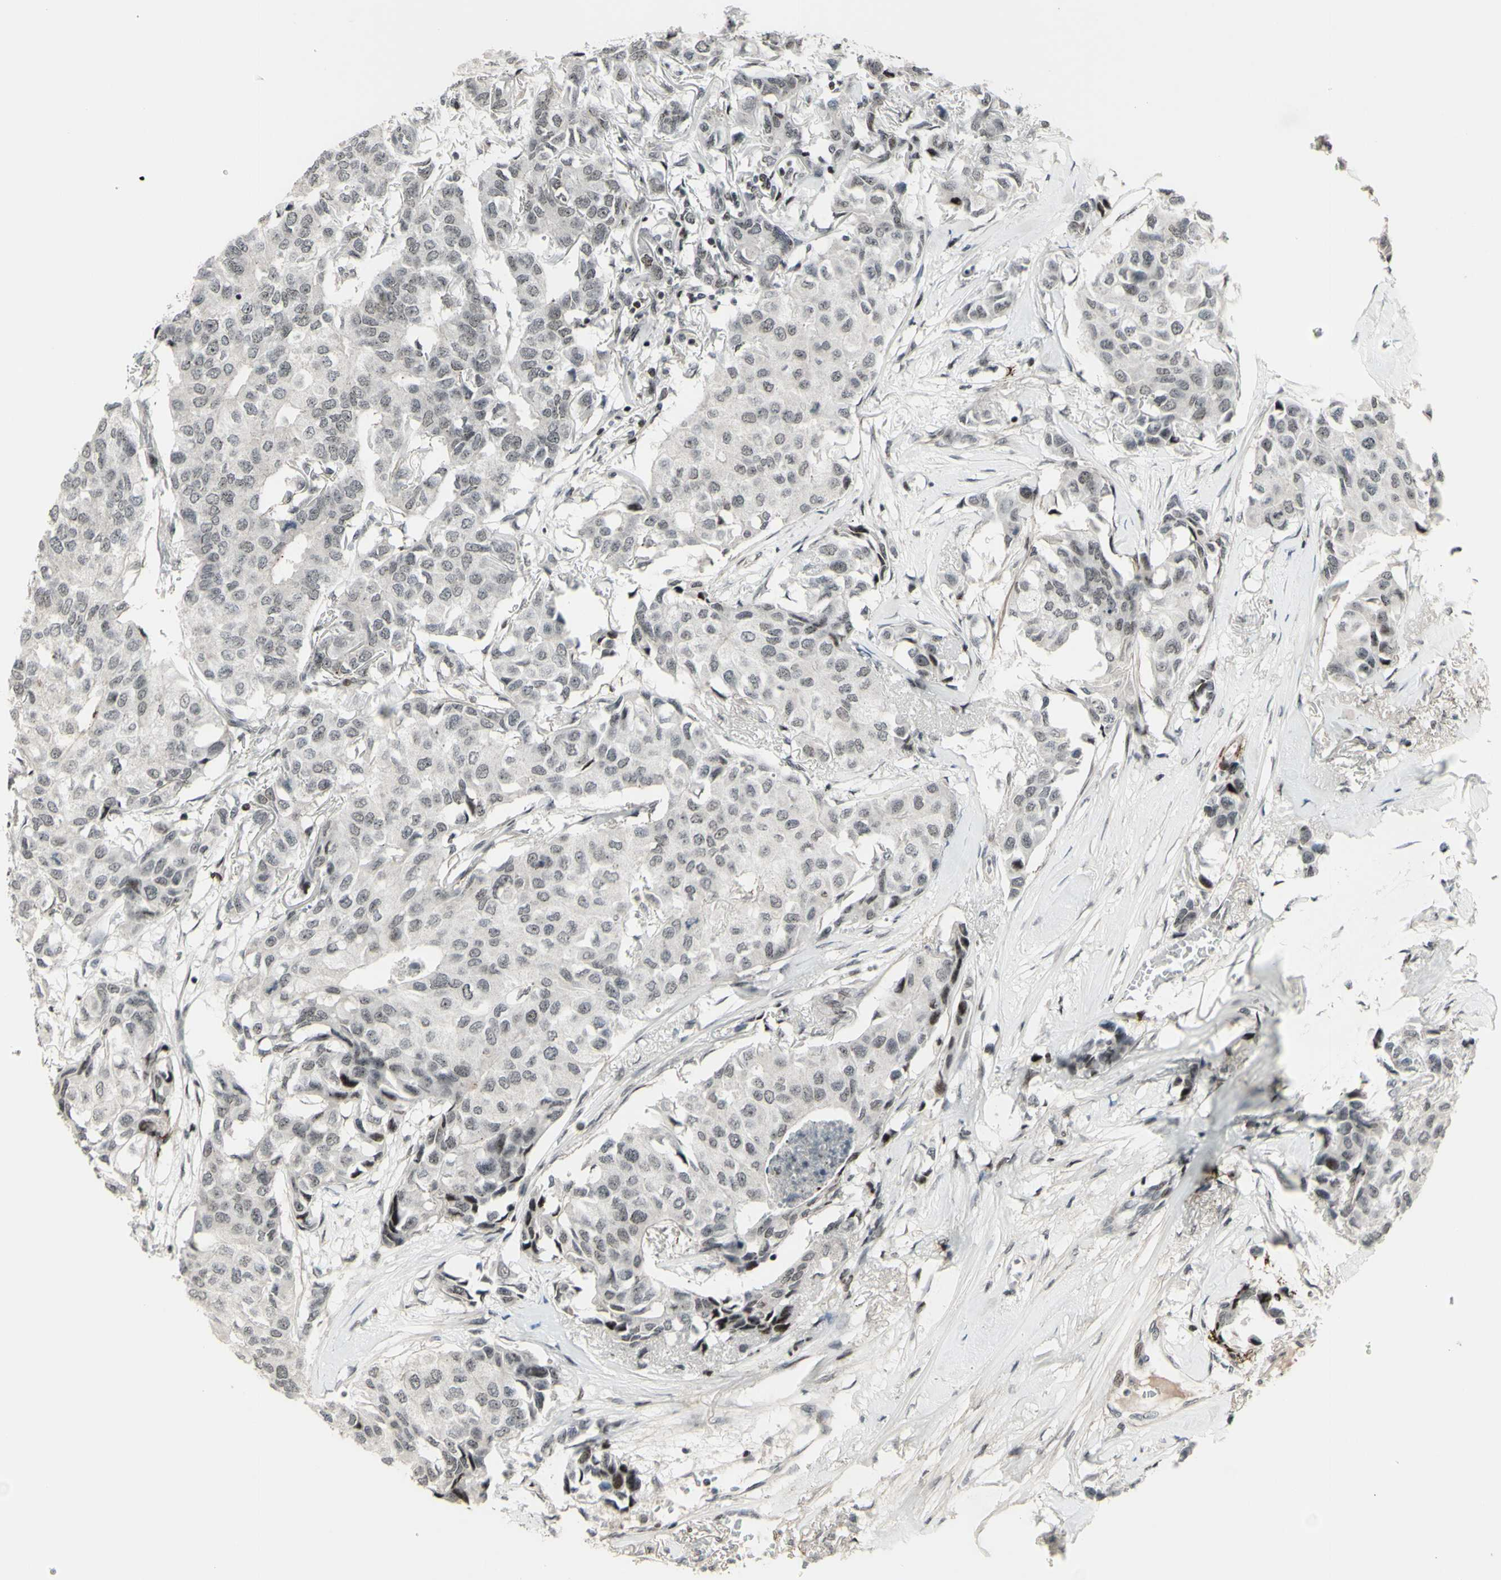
{"staining": {"intensity": "negative", "quantity": "none", "location": "none"}, "tissue": "breast cancer", "cell_type": "Tumor cells", "image_type": "cancer", "snomed": [{"axis": "morphology", "description": "Duct carcinoma"}, {"axis": "topography", "description": "Breast"}], "caption": "A histopathology image of human breast intraductal carcinoma is negative for staining in tumor cells.", "gene": "SUPT6H", "patient": {"sex": "female", "age": 80}}